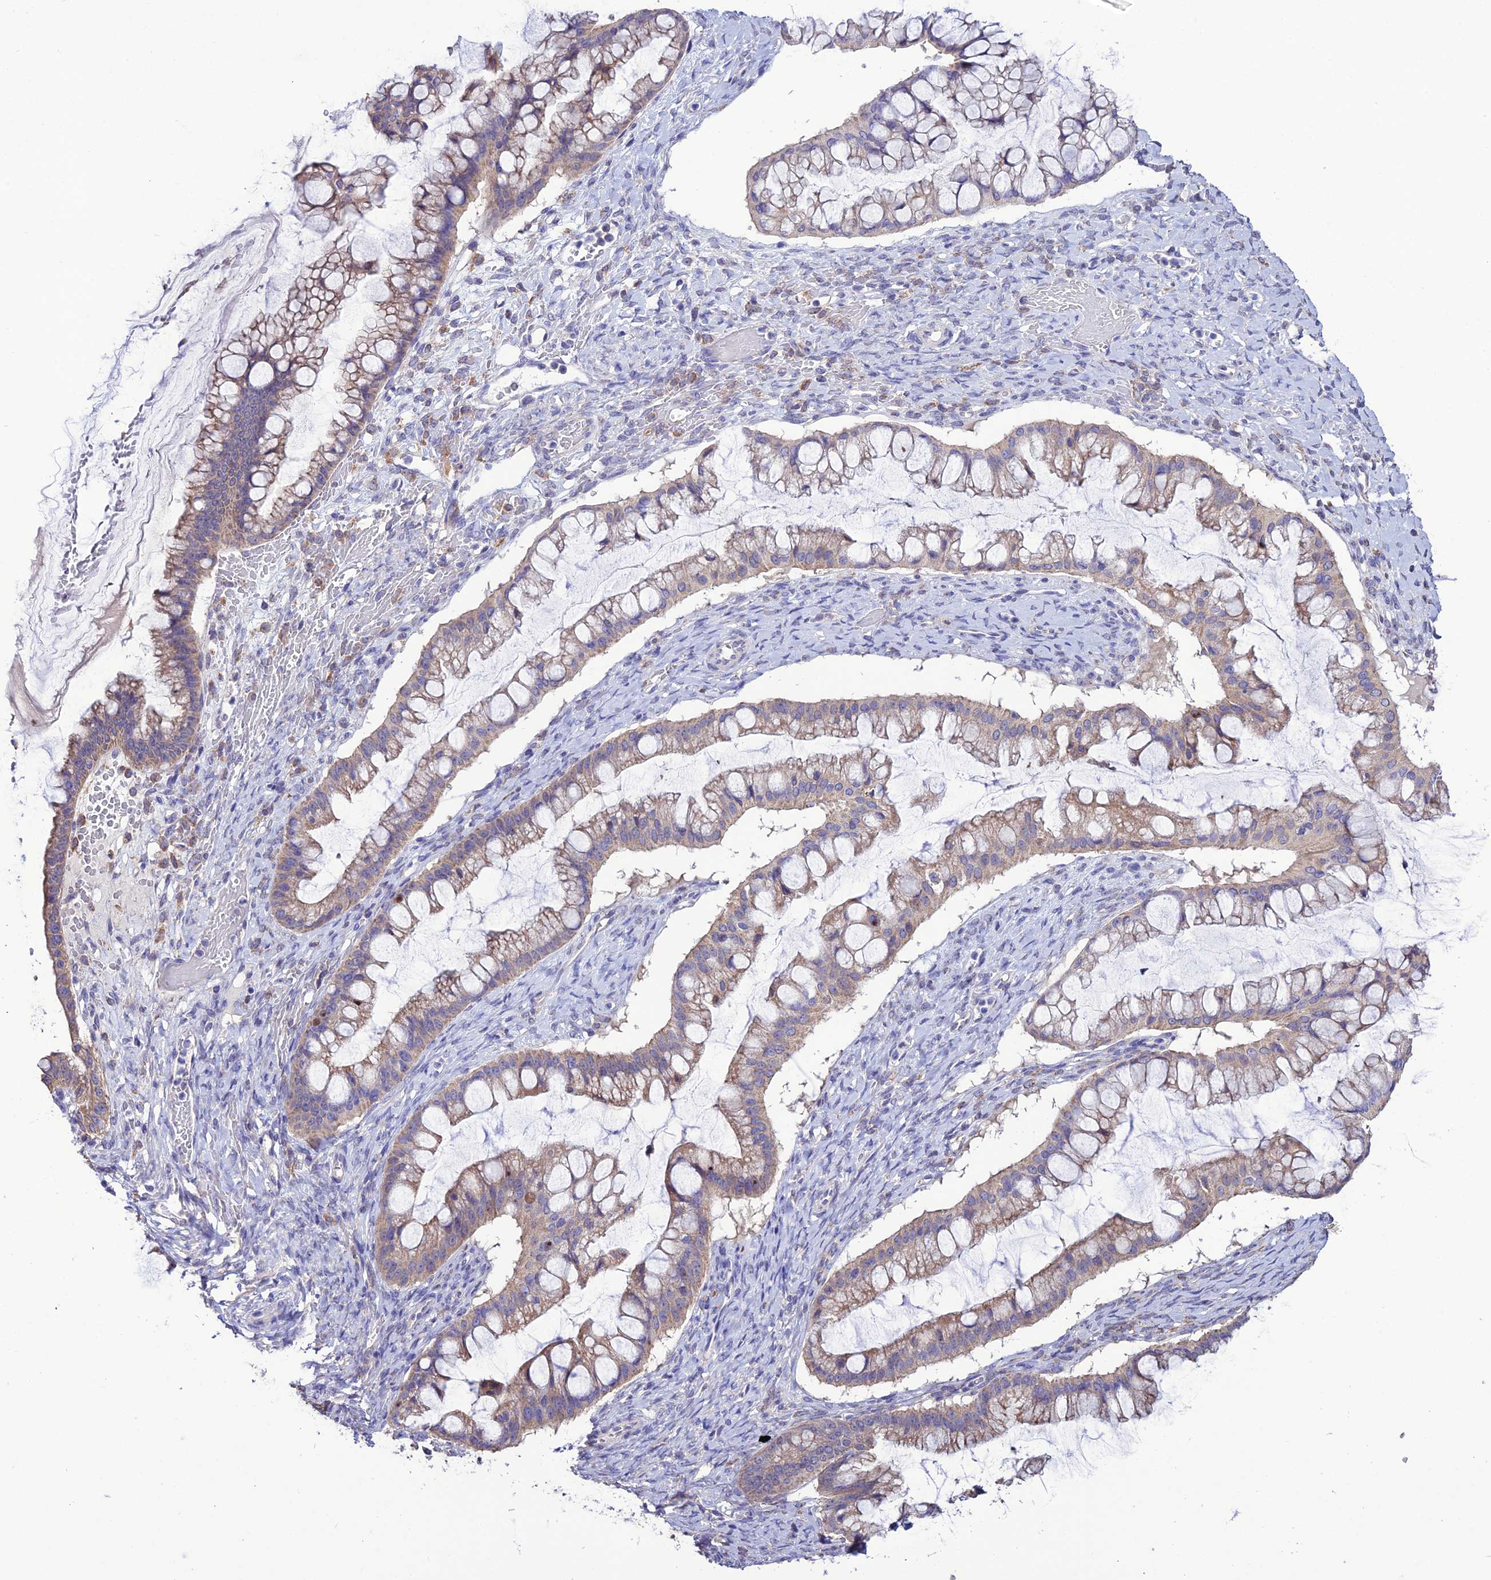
{"staining": {"intensity": "moderate", "quantity": "25%-75%", "location": "cytoplasmic/membranous"}, "tissue": "ovarian cancer", "cell_type": "Tumor cells", "image_type": "cancer", "snomed": [{"axis": "morphology", "description": "Cystadenocarcinoma, mucinous, NOS"}, {"axis": "topography", "description": "Ovary"}], "caption": "Immunohistochemistry (DAB) staining of ovarian cancer (mucinous cystadenocarcinoma) exhibits moderate cytoplasmic/membranous protein staining in about 25%-75% of tumor cells.", "gene": "HOGA1", "patient": {"sex": "female", "age": 73}}